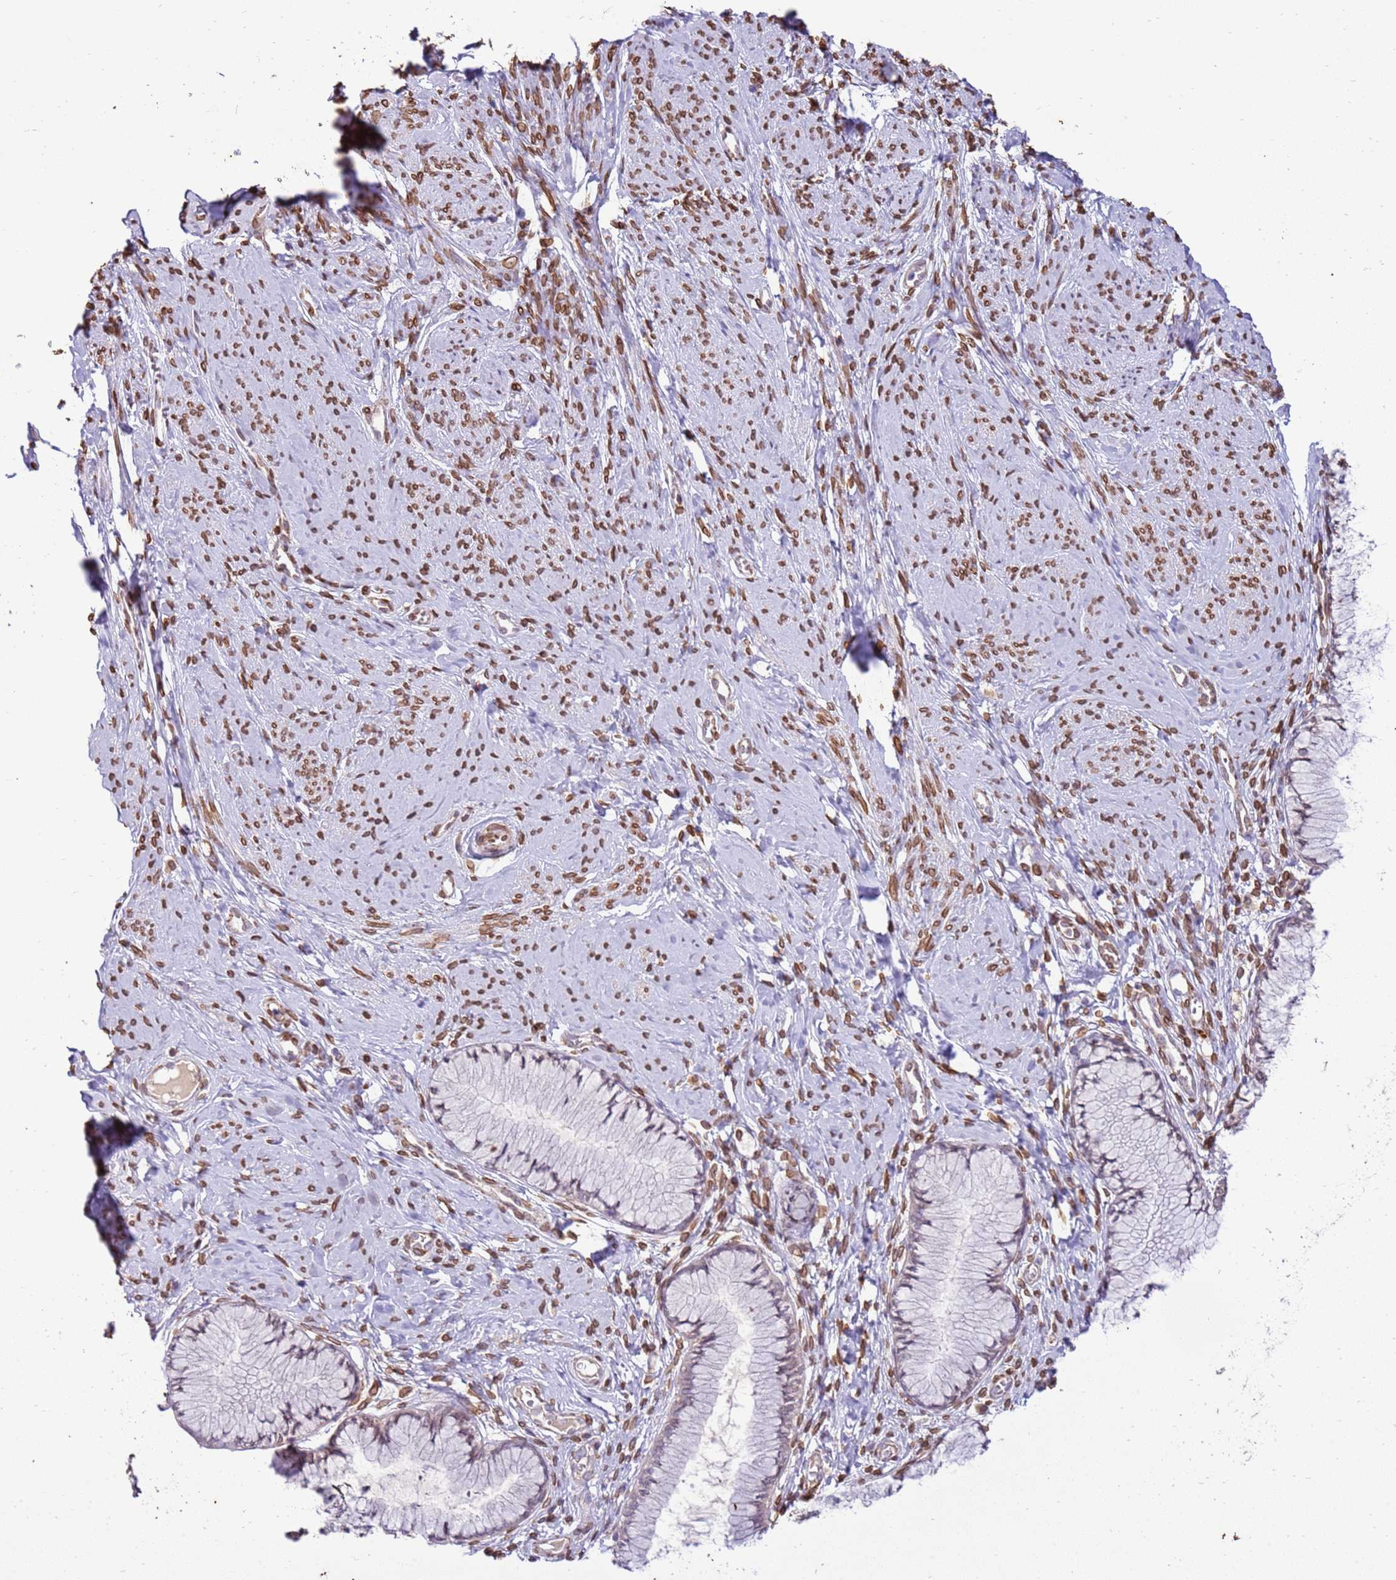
{"staining": {"intensity": "weak", "quantity": "25%-75%", "location": "cytoplasmic/membranous,nuclear"}, "tissue": "cervix", "cell_type": "Glandular cells", "image_type": "normal", "snomed": [{"axis": "morphology", "description": "Normal tissue, NOS"}, {"axis": "topography", "description": "Cervix"}], "caption": "Protein analysis of unremarkable cervix demonstrates weak cytoplasmic/membranous,nuclear positivity in approximately 25%-75% of glandular cells. Nuclei are stained in blue.", "gene": "TMEM47", "patient": {"sex": "female", "age": 42}}